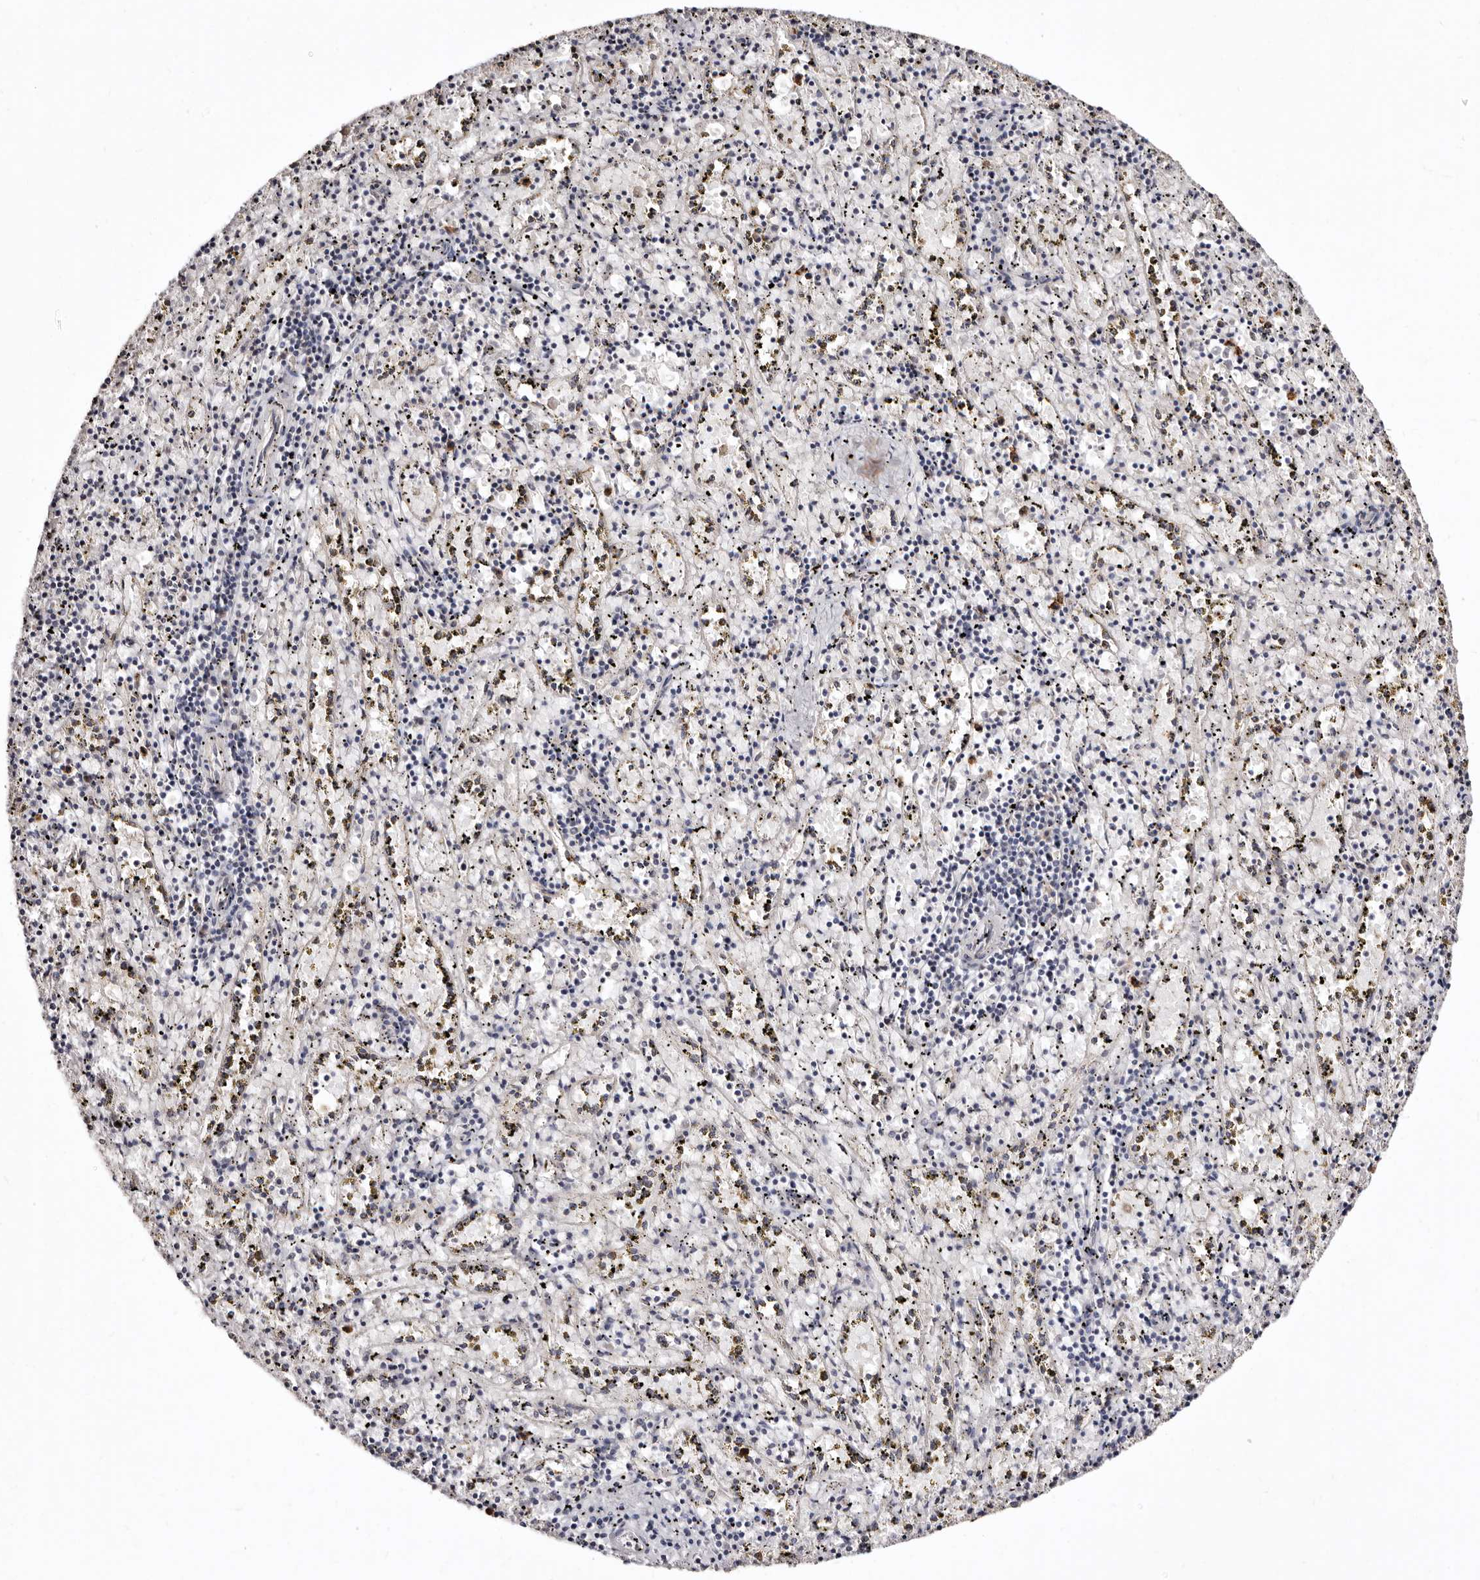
{"staining": {"intensity": "negative", "quantity": "none", "location": "none"}, "tissue": "spleen", "cell_type": "Cells in red pulp", "image_type": "normal", "snomed": [{"axis": "morphology", "description": "Normal tissue, NOS"}, {"axis": "topography", "description": "Spleen"}], "caption": "Immunohistochemistry (IHC) image of unremarkable spleen: human spleen stained with DAB shows no significant protein expression in cells in red pulp.", "gene": "CDCA8", "patient": {"sex": "male", "age": 11}}